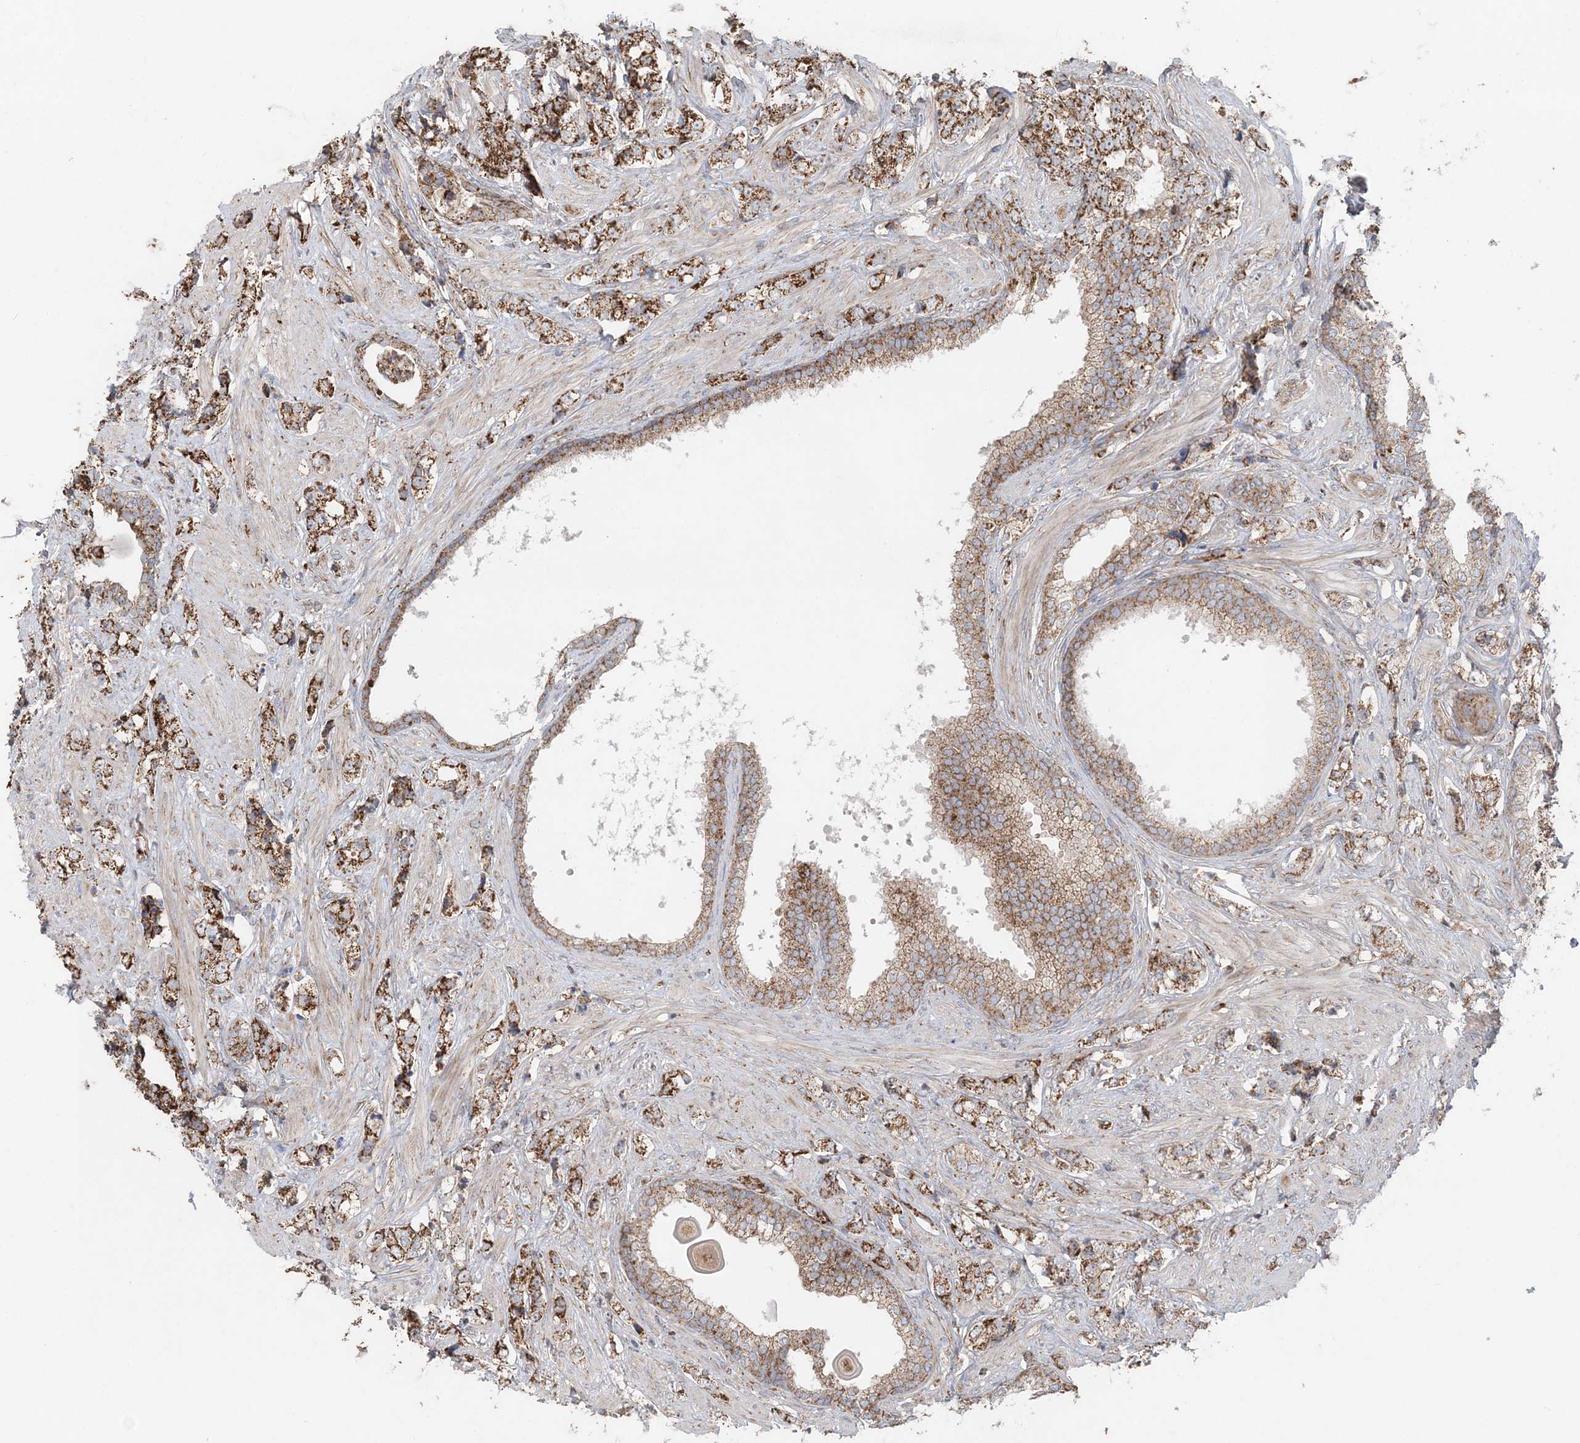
{"staining": {"intensity": "strong", "quantity": ">75%", "location": "cytoplasmic/membranous"}, "tissue": "prostate cancer", "cell_type": "Tumor cells", "image_type": "cancer", "snomed": [{"axis": "morphology", "description": "Adenocarcinoma, High grade"}, {"axis": "topography", "description": "Prostate"}], "caption": "Tumor cells reveal high levels of strong cytoplasmic/membranous positivity in approximately >75% of cells in prostate cancer.", "gene": "LRPPRC", "patient": {"sex": "male", "age": 69}}